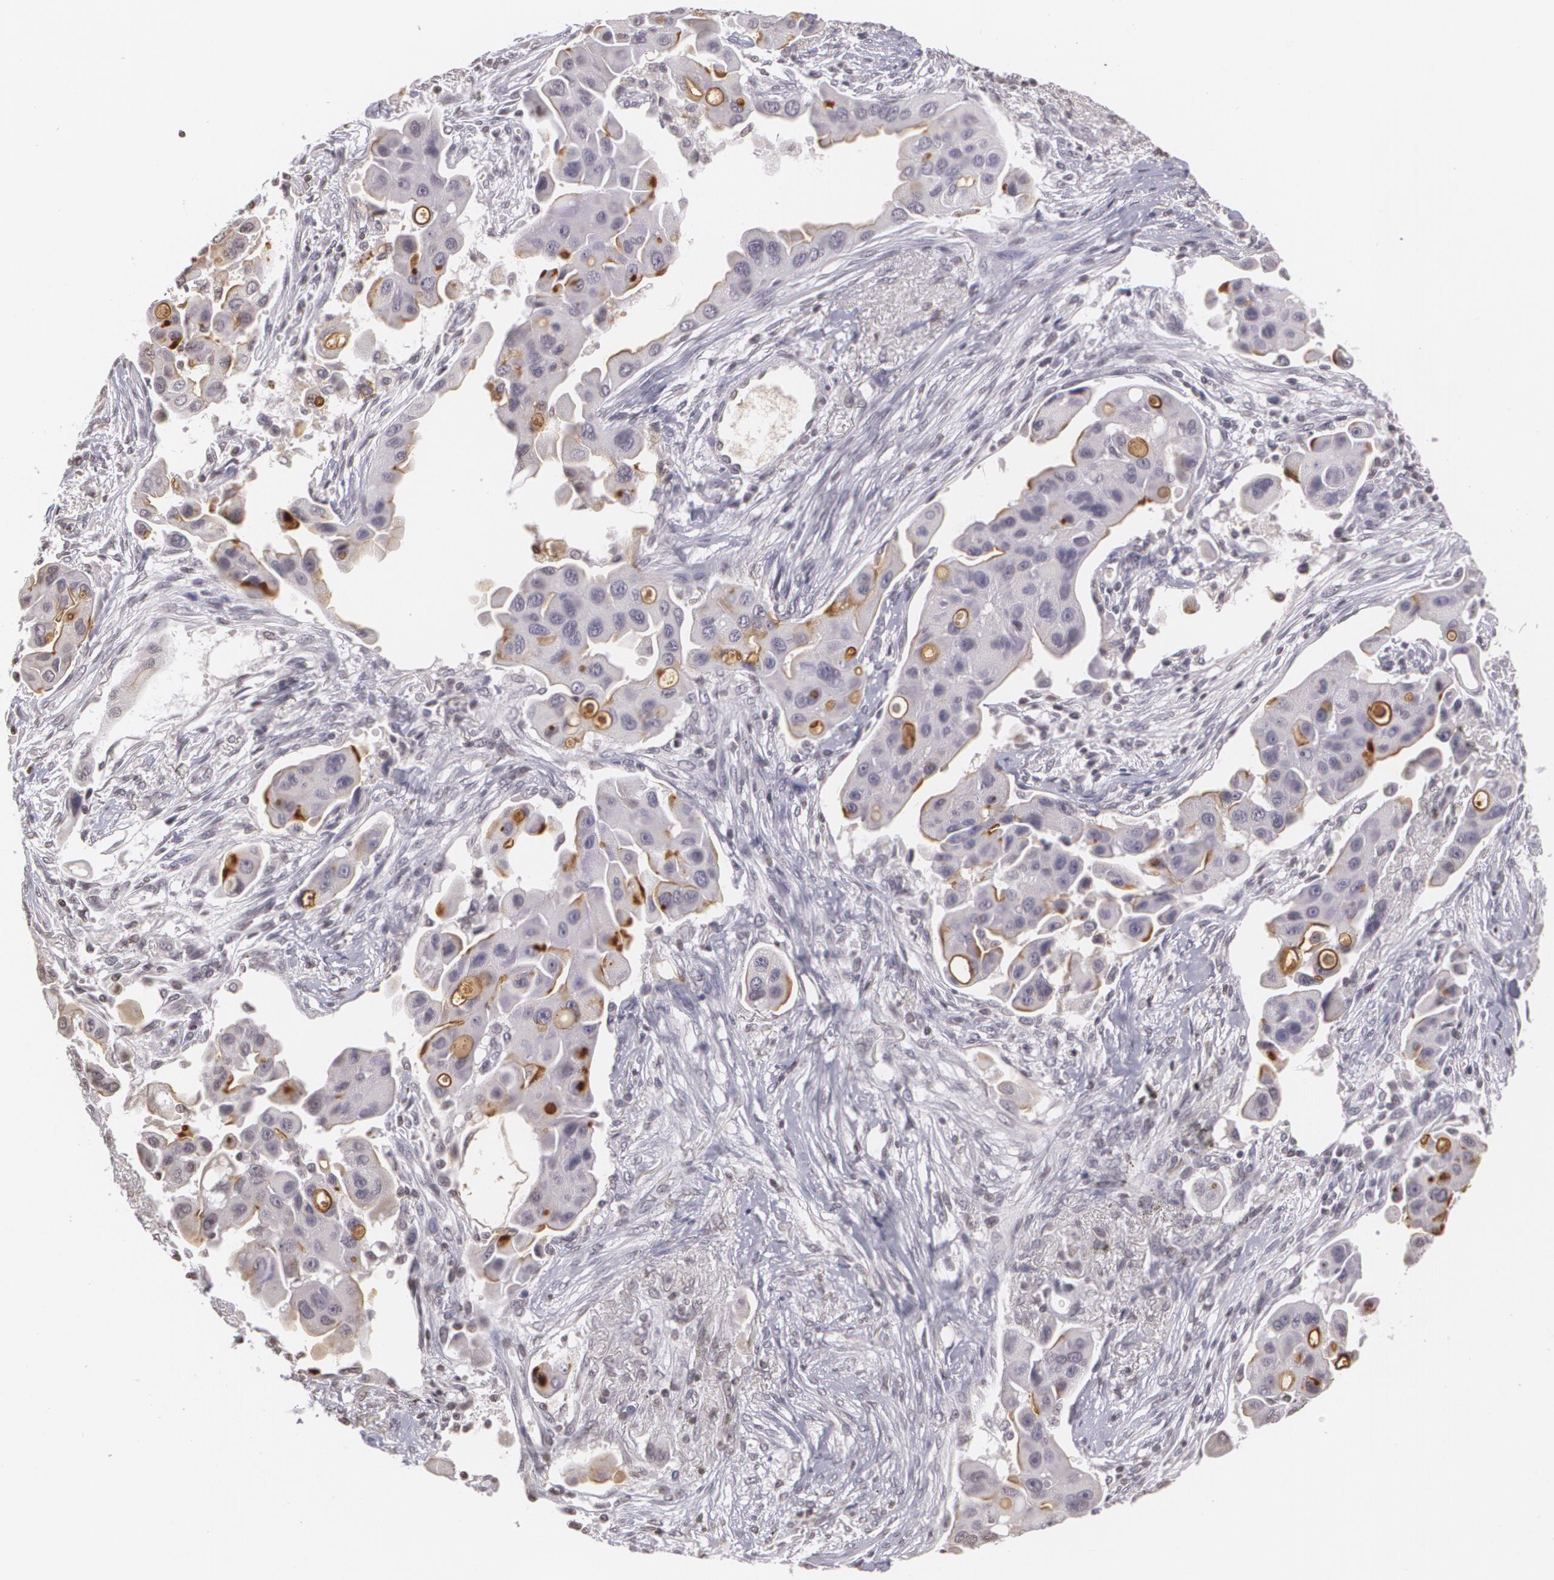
{"staining": {"intensity": "moderate", "quantity": ">75%", "location": "cytoplasmic/membranous"}, "tissue": "lung cancer", "cell_type": "Tumor cells", "image_type": "cancer", "snomed": [{"axis": "morphology", "description": "Adenocarcinoma, NOS"}, {"axis": "topography", "description": "Lung"}], "caption": "Protein analysis of lung cancer tissue reveals moderate cytoplasmic/membranous expression in approximately >75% of tumor cells. The staining was performed using DAB to visualize the protein expression in brown, while the nuclei were stained in blue with hematoxylin (Magnification: 20x).", "gene": "MUC1", "patient": {"sex": "male", "age": 68}}